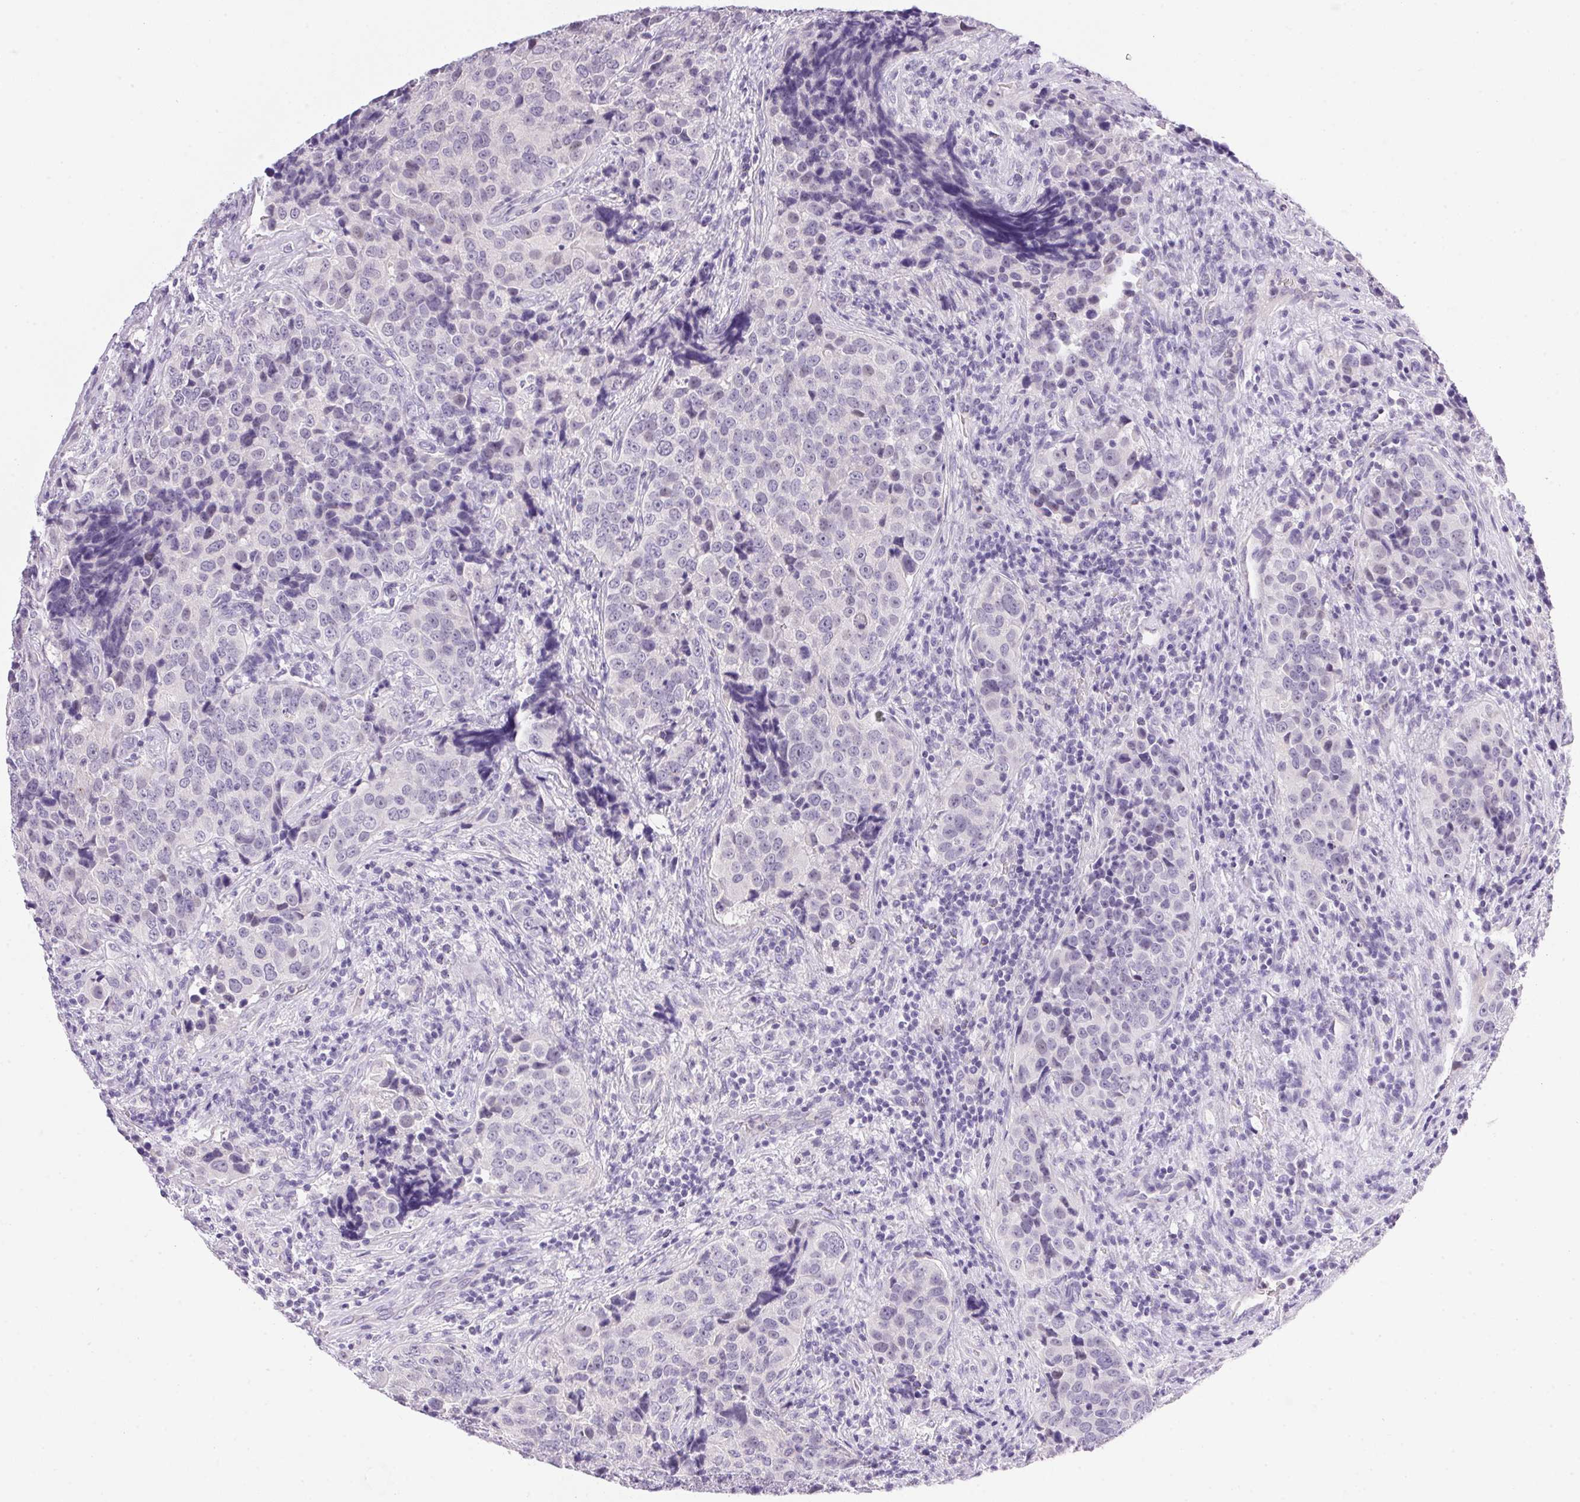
{"staining": {"intensity": "negative", "quantity": "none", "location": "none"}, "tissue": "urothelial cancer", "cell_type": "Tumor cells", "image_type": "cancer", "snomed": [{"axis": "morphology", "description": "Urothelial carcinoma, NOS"}, {"axis": "topography", "description": "Urinary bladder"}], "caption": "Tumor cells are negative for protein expression in human transitional cell carcinoma.", "gene": "ATP6V0A4", "patient": {"sex": "male", "age": 52}}